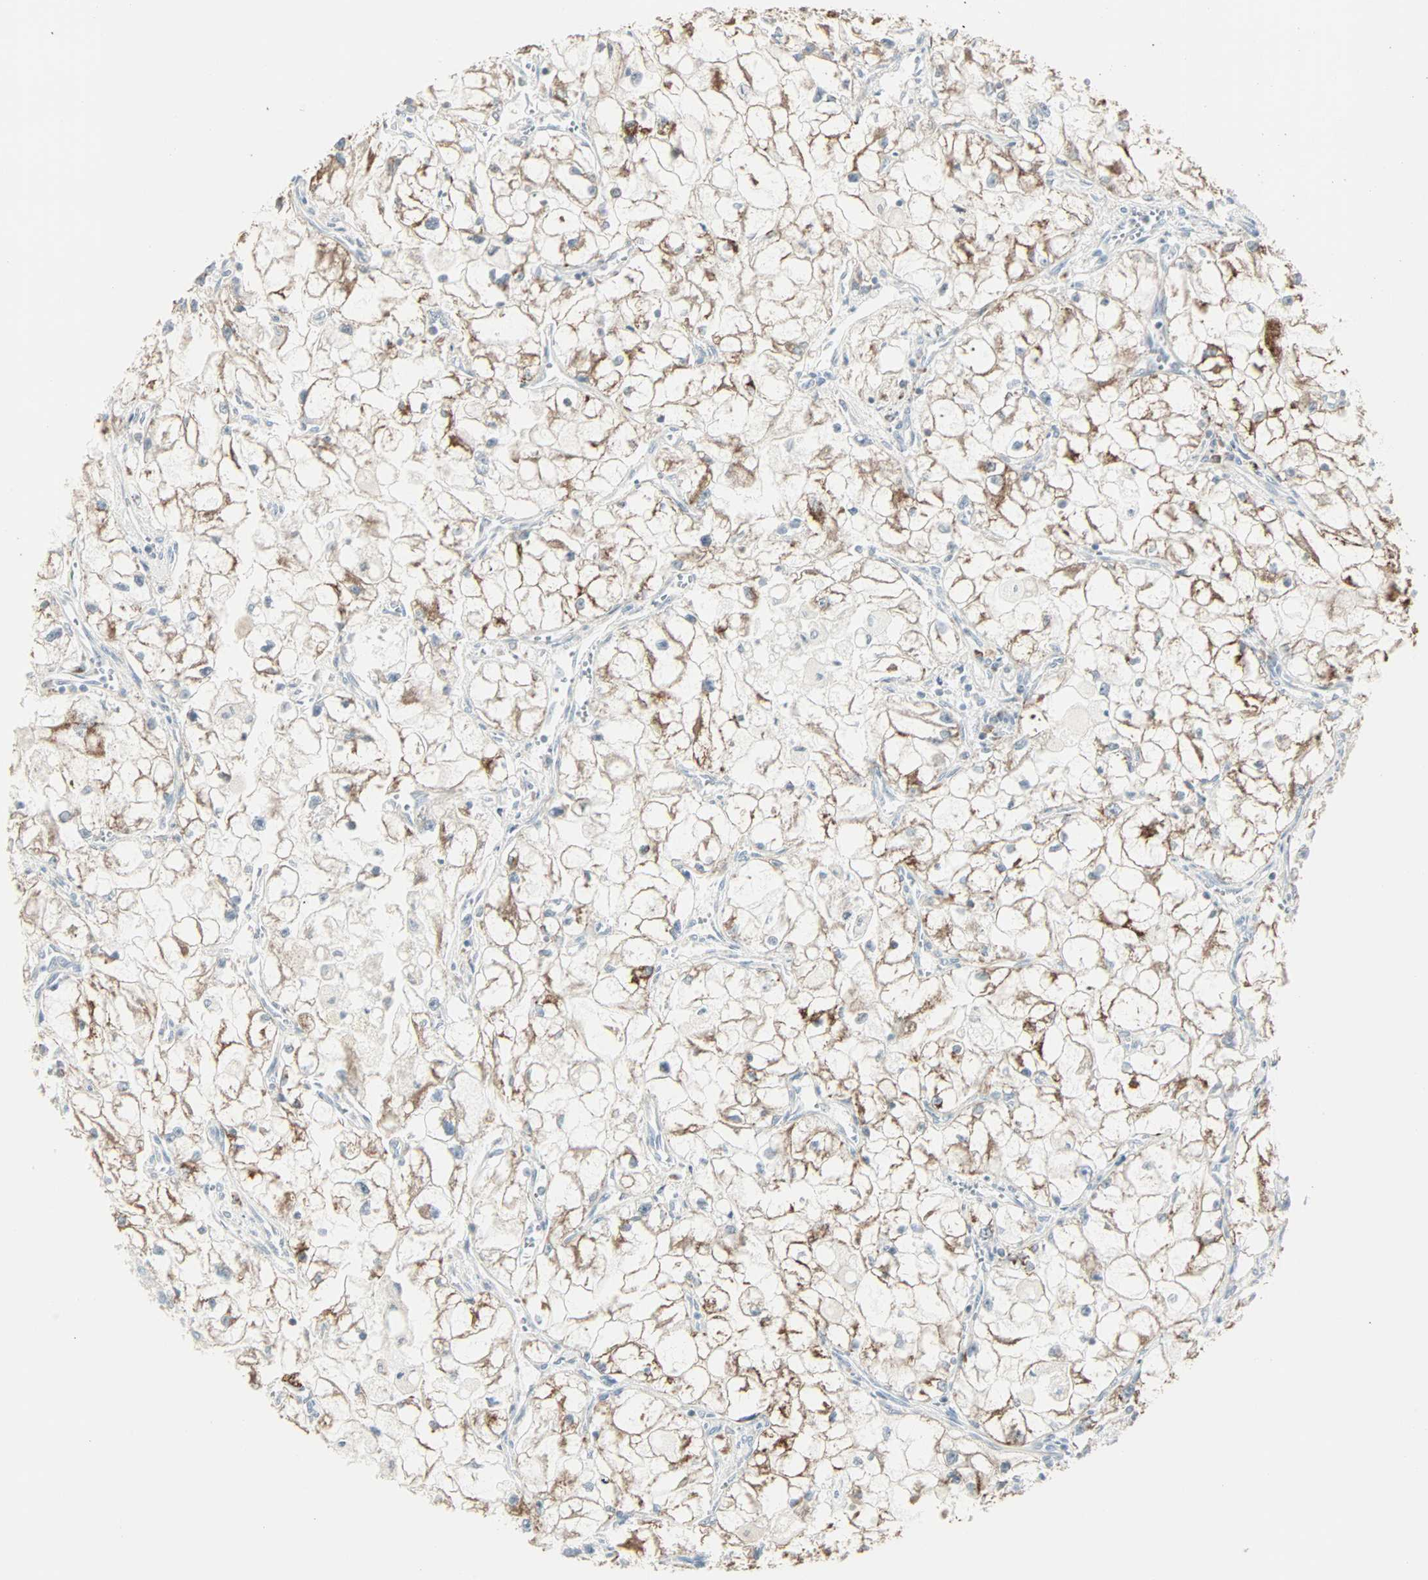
{"staining": {"intensity": "moderate", "quantity": "25%-75%", "location": "cytoplasmic/membranous"}, "tissue": "renal cancer", "cell_type": "Tumor cells", "image_type": "cancer", "snomed": [{"axis": "morphology", "description": "Adenocarcinoma, NOS"}, {"axis": "topography", "description": "Kidney"}], "caption": "Immunohistochemical staining of renal cancer (adenocarcinoma) demonstrates medium levels of moderate cytoplasmic/membranous protein positivity in about 25%-75% of tumor cells. (DAB IHC with brightfield microscopy, high magnification).", "gene": "IDH2", "patient": {"sex": "female", "age": 70}}